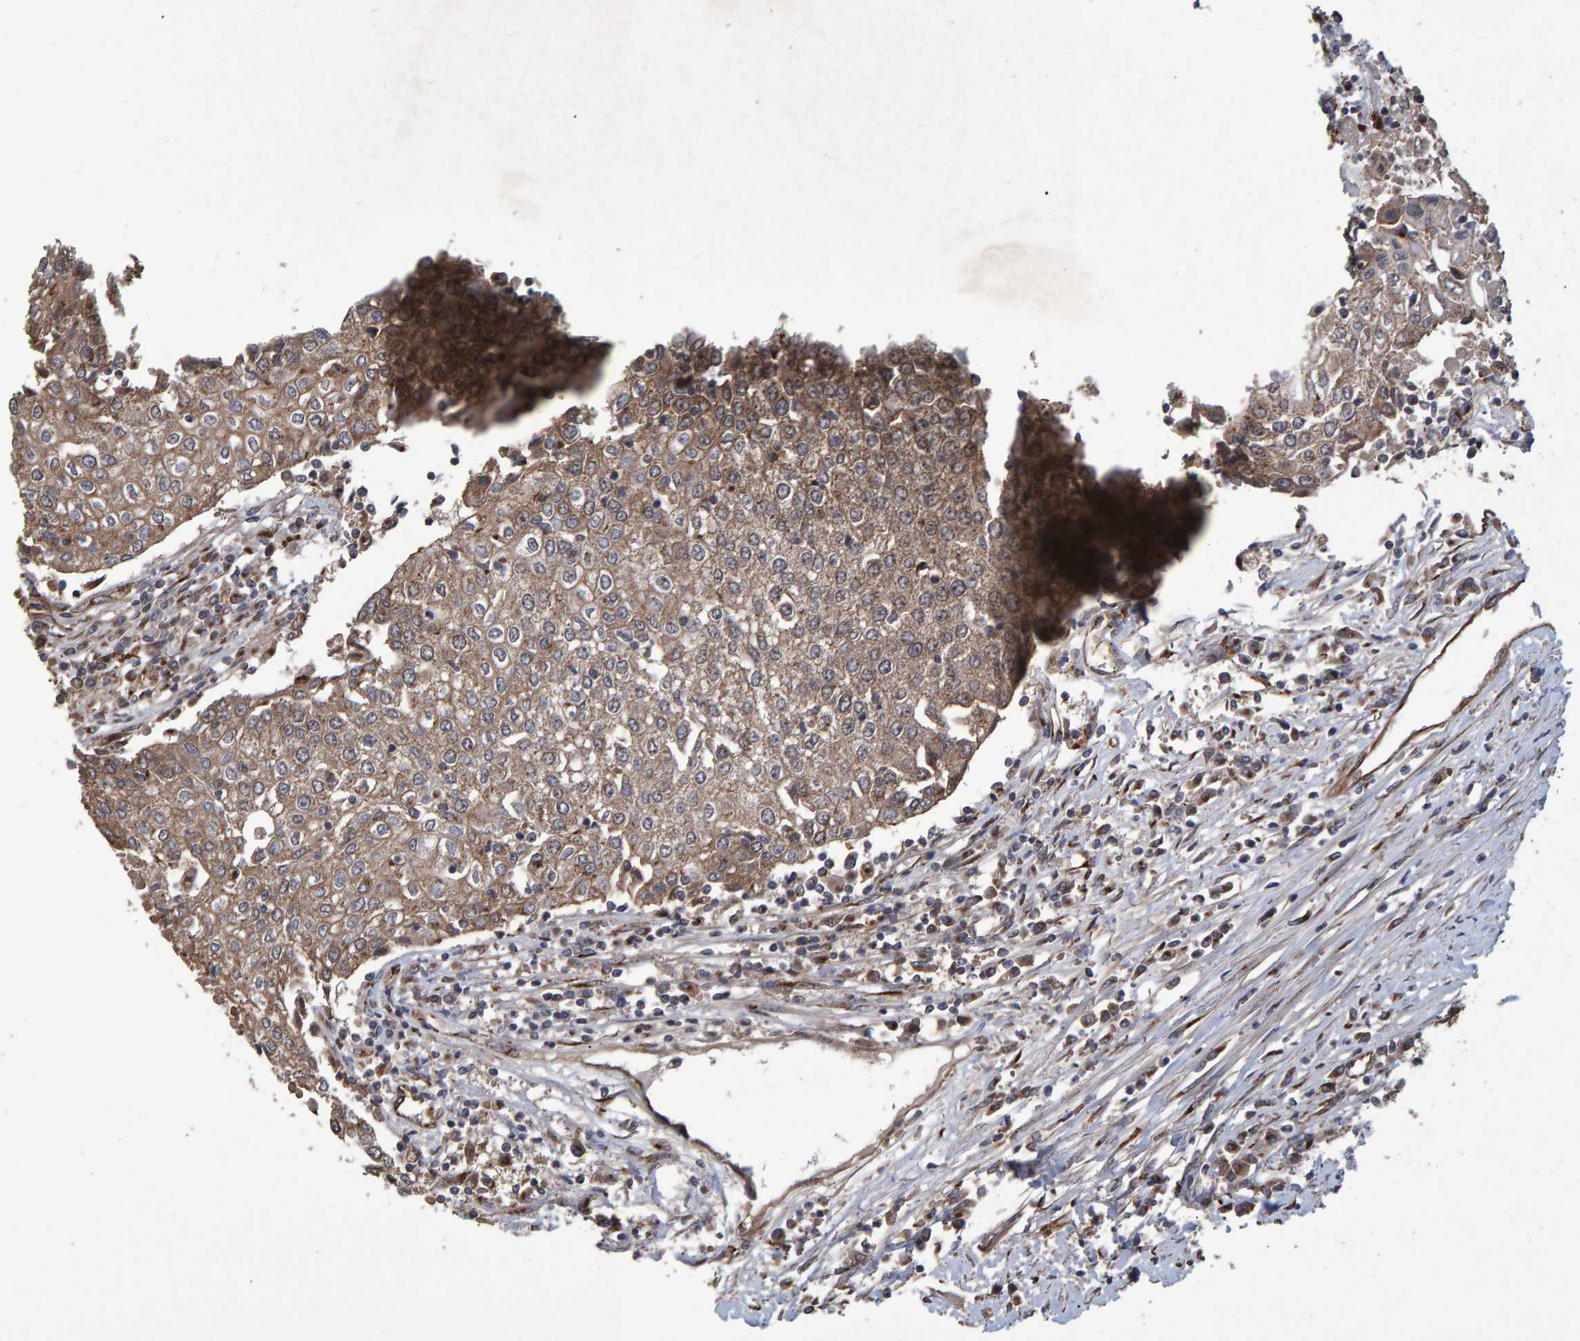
{"staining": {"intensity": "moderate", "quantity": ">75%", "location": "cytoplasmic/membranous"}, "tissue": "urothelial cancer", "cell_type": "Tumor cells", "image_type": "cancer", "snomed": [{"axis": "morphology", "description": "Urothelial carcinoma, High grade"}, {"axis": "topography", "description": "Urinary bladder"}], "caption": "Human urothelial cancer stained for a protein (brown) displays moderate cytoplasmic/membranous positive staining in about >75% of tumor cells.", "gene": "TRIM68", "patient": {"sex": "female", "age": 85}}